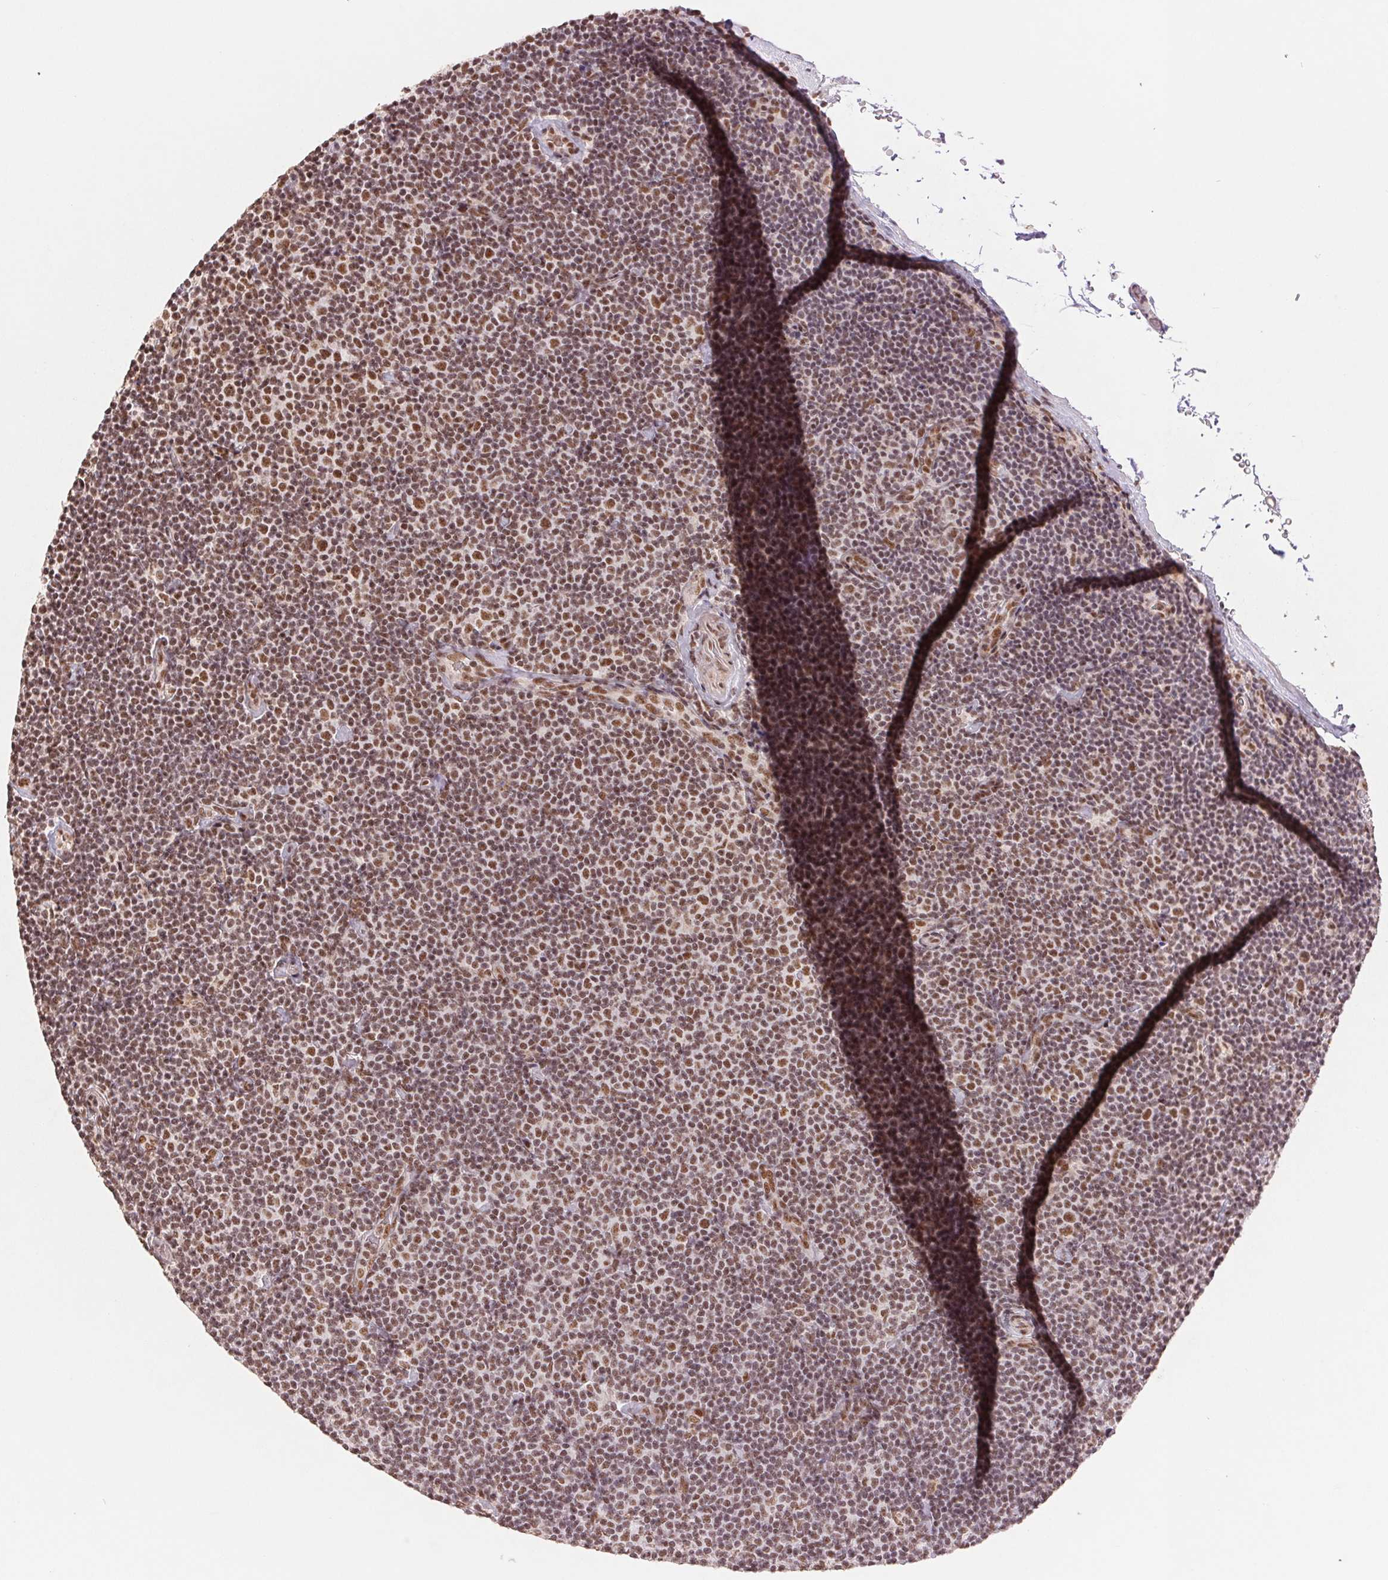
{"staining": {"intensity": "moderate", "quantity": ">75%", "location": "nuclear"}, "tissue": "lymphoma", "cell_type": "Tumor cells", "image_type": "cancer", "snomed": [{"axis": "morphology", "description": "Malignant lymphoma, non-Hodgkin's type, Low grade"}, {"axis": "topography", "description": "Lymph node"}], "caption": "Immunohistochemistry (IHC) of lymphoma demonstrates medium levels of moderate nuclear staining in approximately >75% of tumor cells.", "gene": "SREK1", "patient": {"sex": "male", "age": 81}}